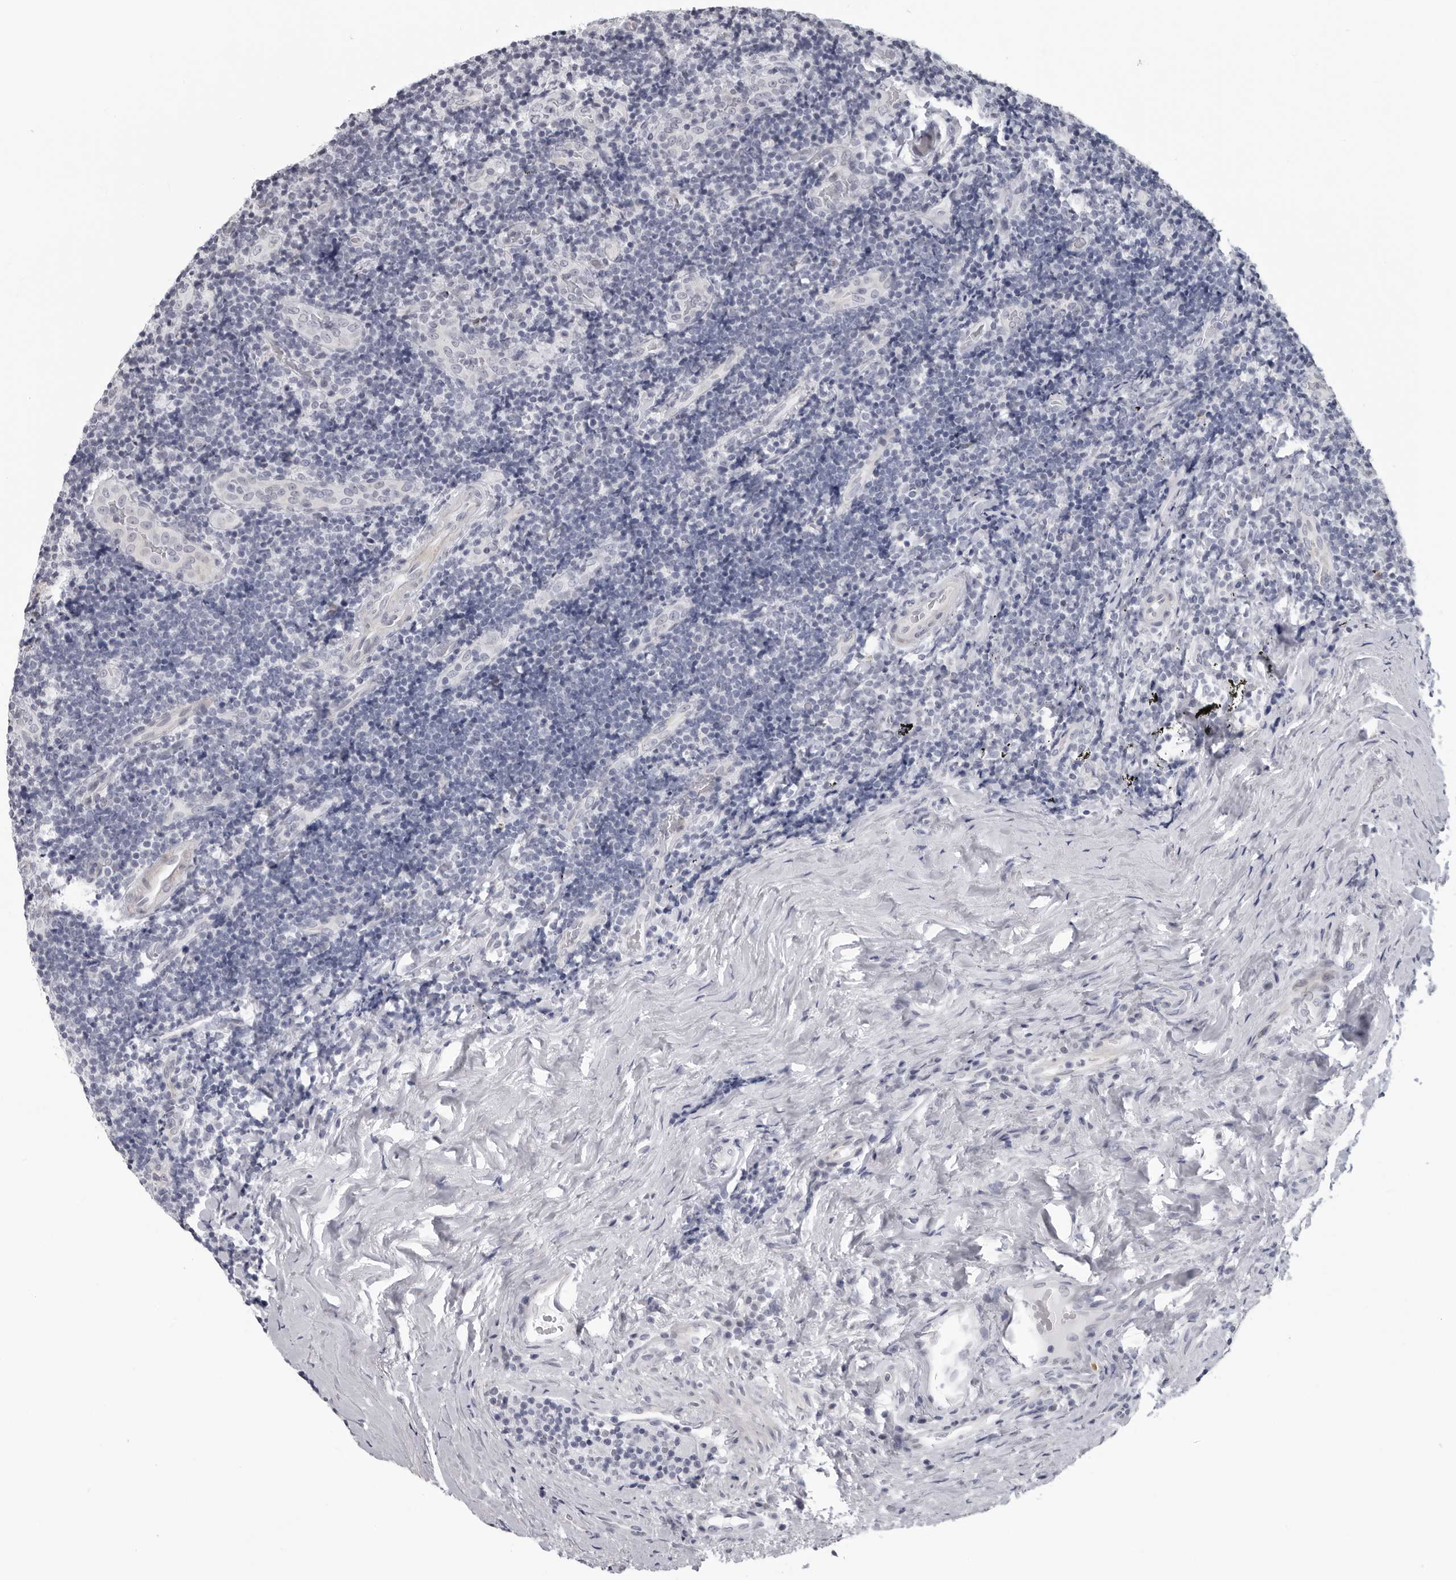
{"staining": {"intensity": "negative", "quantity": "none", "location": "none"}, "tissue": "lymphoma", "cell_type": "Tumor cells", "image_type": "cancer", "snomed": [{"axis": "morphology", "description": "Malignant lymphoma, non-Hodgkin's type, High grade"}, {"axis": "topography", "description": "Tonsil"}], "caption": "DAB immunohistochemical staining of lymphoma displays no significant expression in tumor cells. (DAB immunohistochemistry (IHC) with hematoxylin counter stain).", "gene": "OPLAH", "patient": {"sex": "female", "age": 36}}